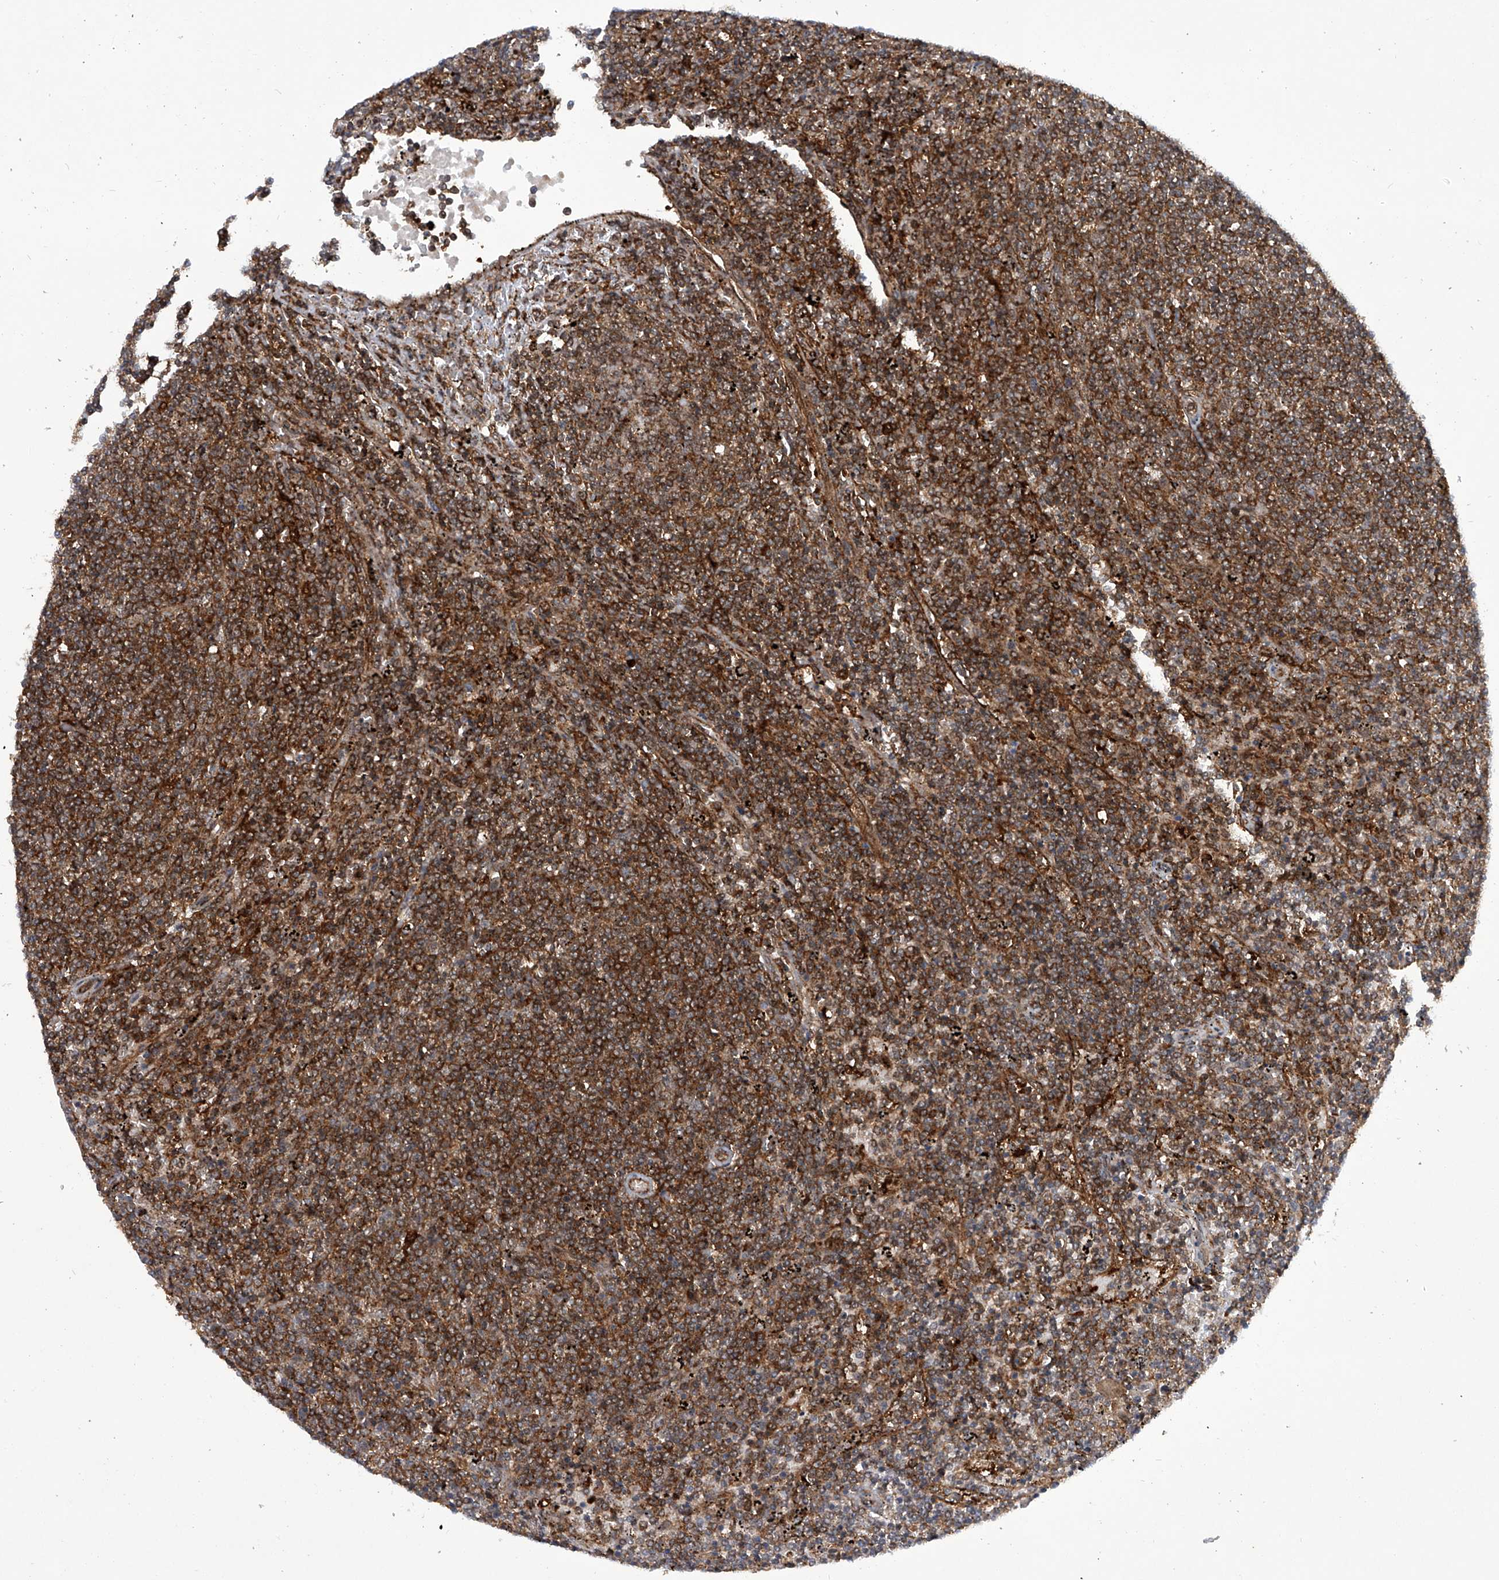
{"staining": {"intensity": "strong", "quantity": ">75%", "location": "cytoplasmic/membranous,nuclear"}, "tissue": "lymphoma", "cell_type": "Tumor cells", "image_type": "cancer", "snomed": [{"axis": "morphology", "description": "Malignant lymphoma, non-Hodgkin's type, Low grade"}, {"axis": "topography", "description": "Spleen"}], "caption": "A high-resolution image shows IHC staining of low-grade malignant lymphoma, non-Hodgkin's type, which exhibits strong cytoplasmic/membranous and nuclear staining in about >75% of tumor cells.", "gene": "CISH", "patient": {"sex": "female", "age": 50}}